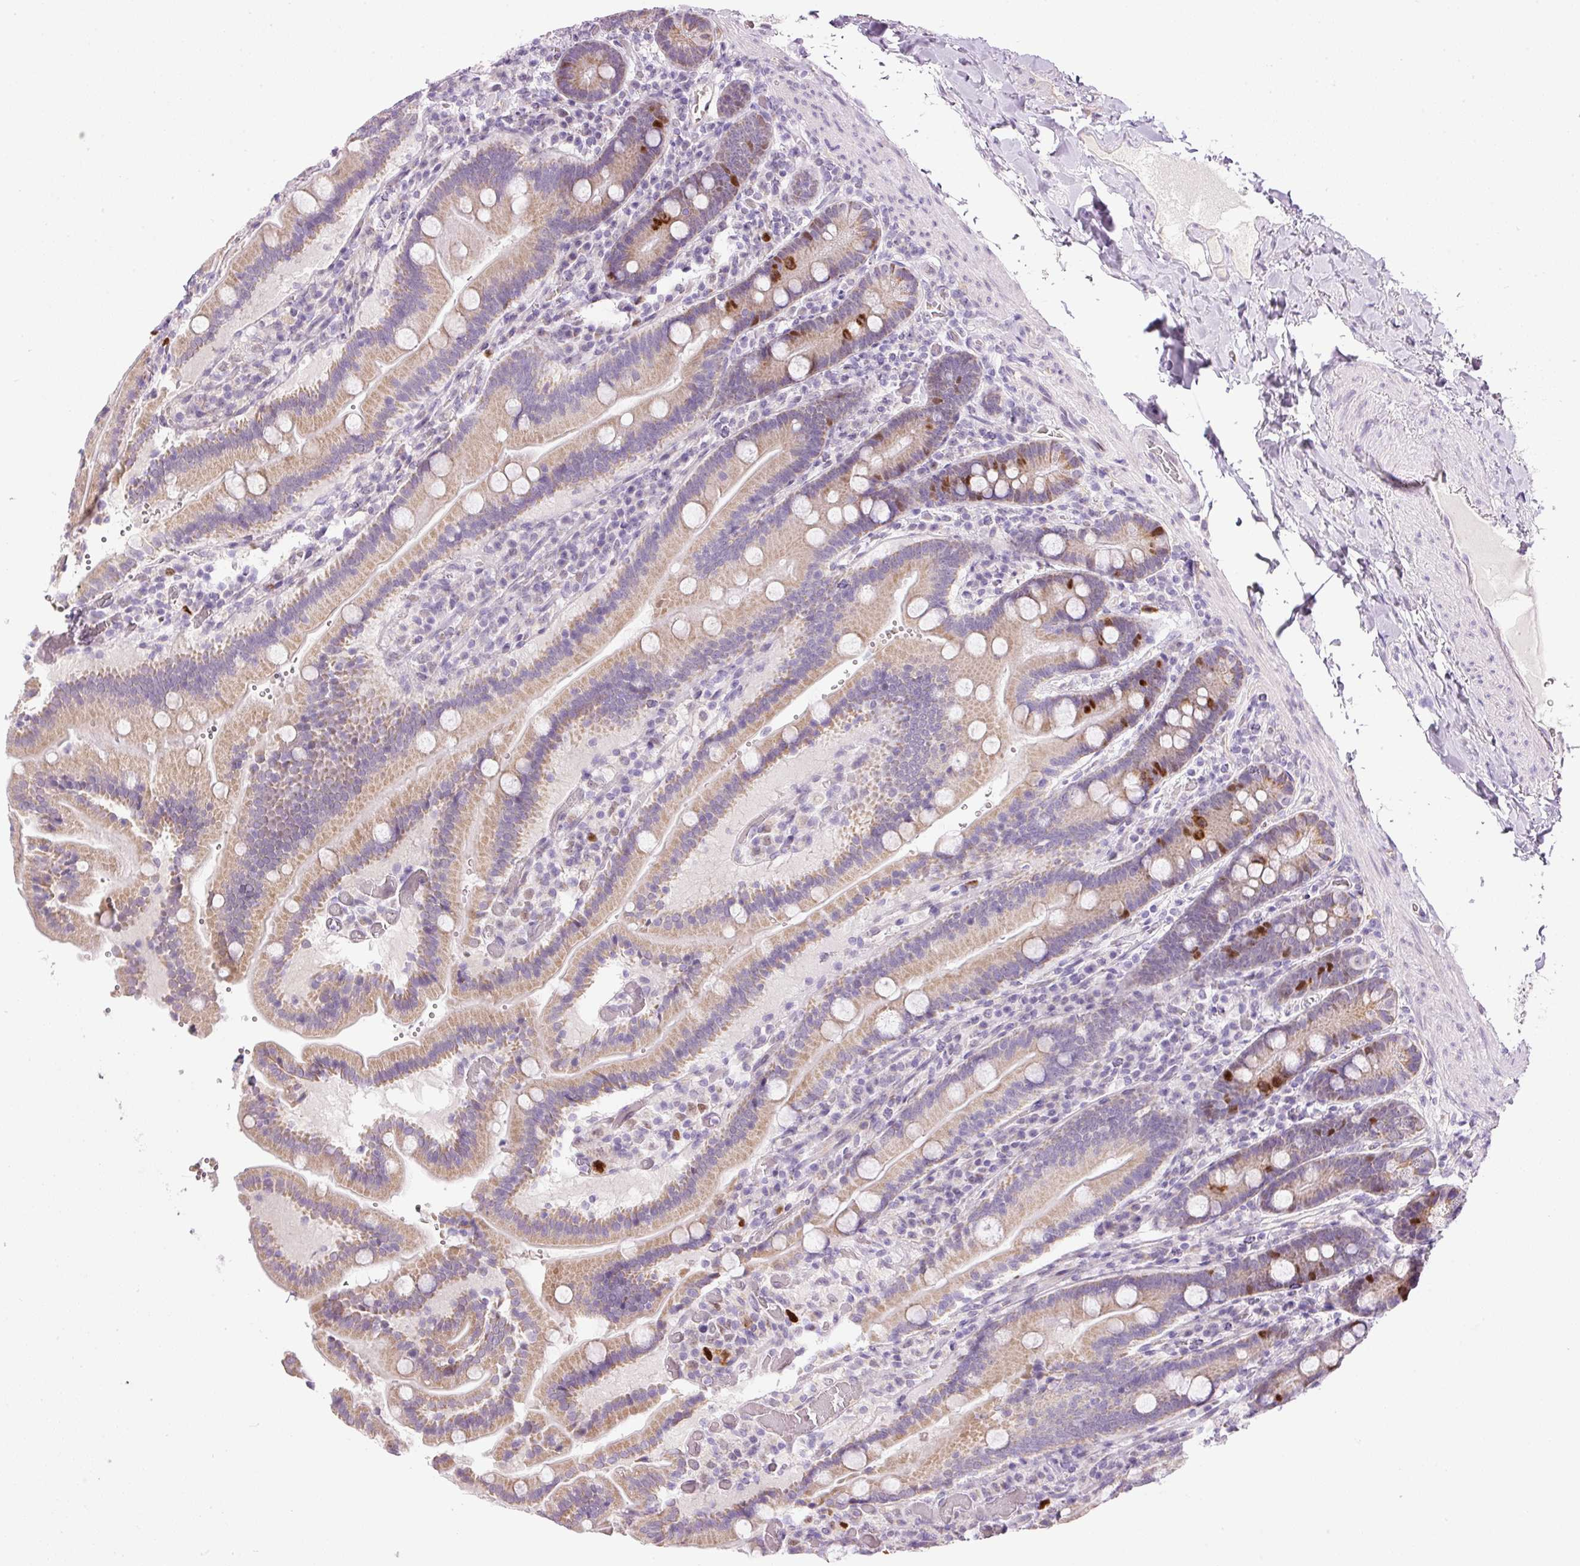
{"staining": {"intensity": "strong", "quantity": "<25%", "location": "cytoplasmic/membranous,nuclear"}, "tissue": "duodenum", "cell_type": "Glandular cells", "image_type": "normal", "snomed": [{"axis": "morphology", "description": "Normal tissue, NOS"}, {"axis": "topography", "description": "Duodenum"}], "caption": "The immunohistochemical stain labels strong cytoplasmic/membranous,nuclear expression in glandular cells of benign duodenum. The protein is shown in brown color, while the nuclei are stained blue.", "gene": "KPNA2", "patient": {"sex": "female", "age": 62}}